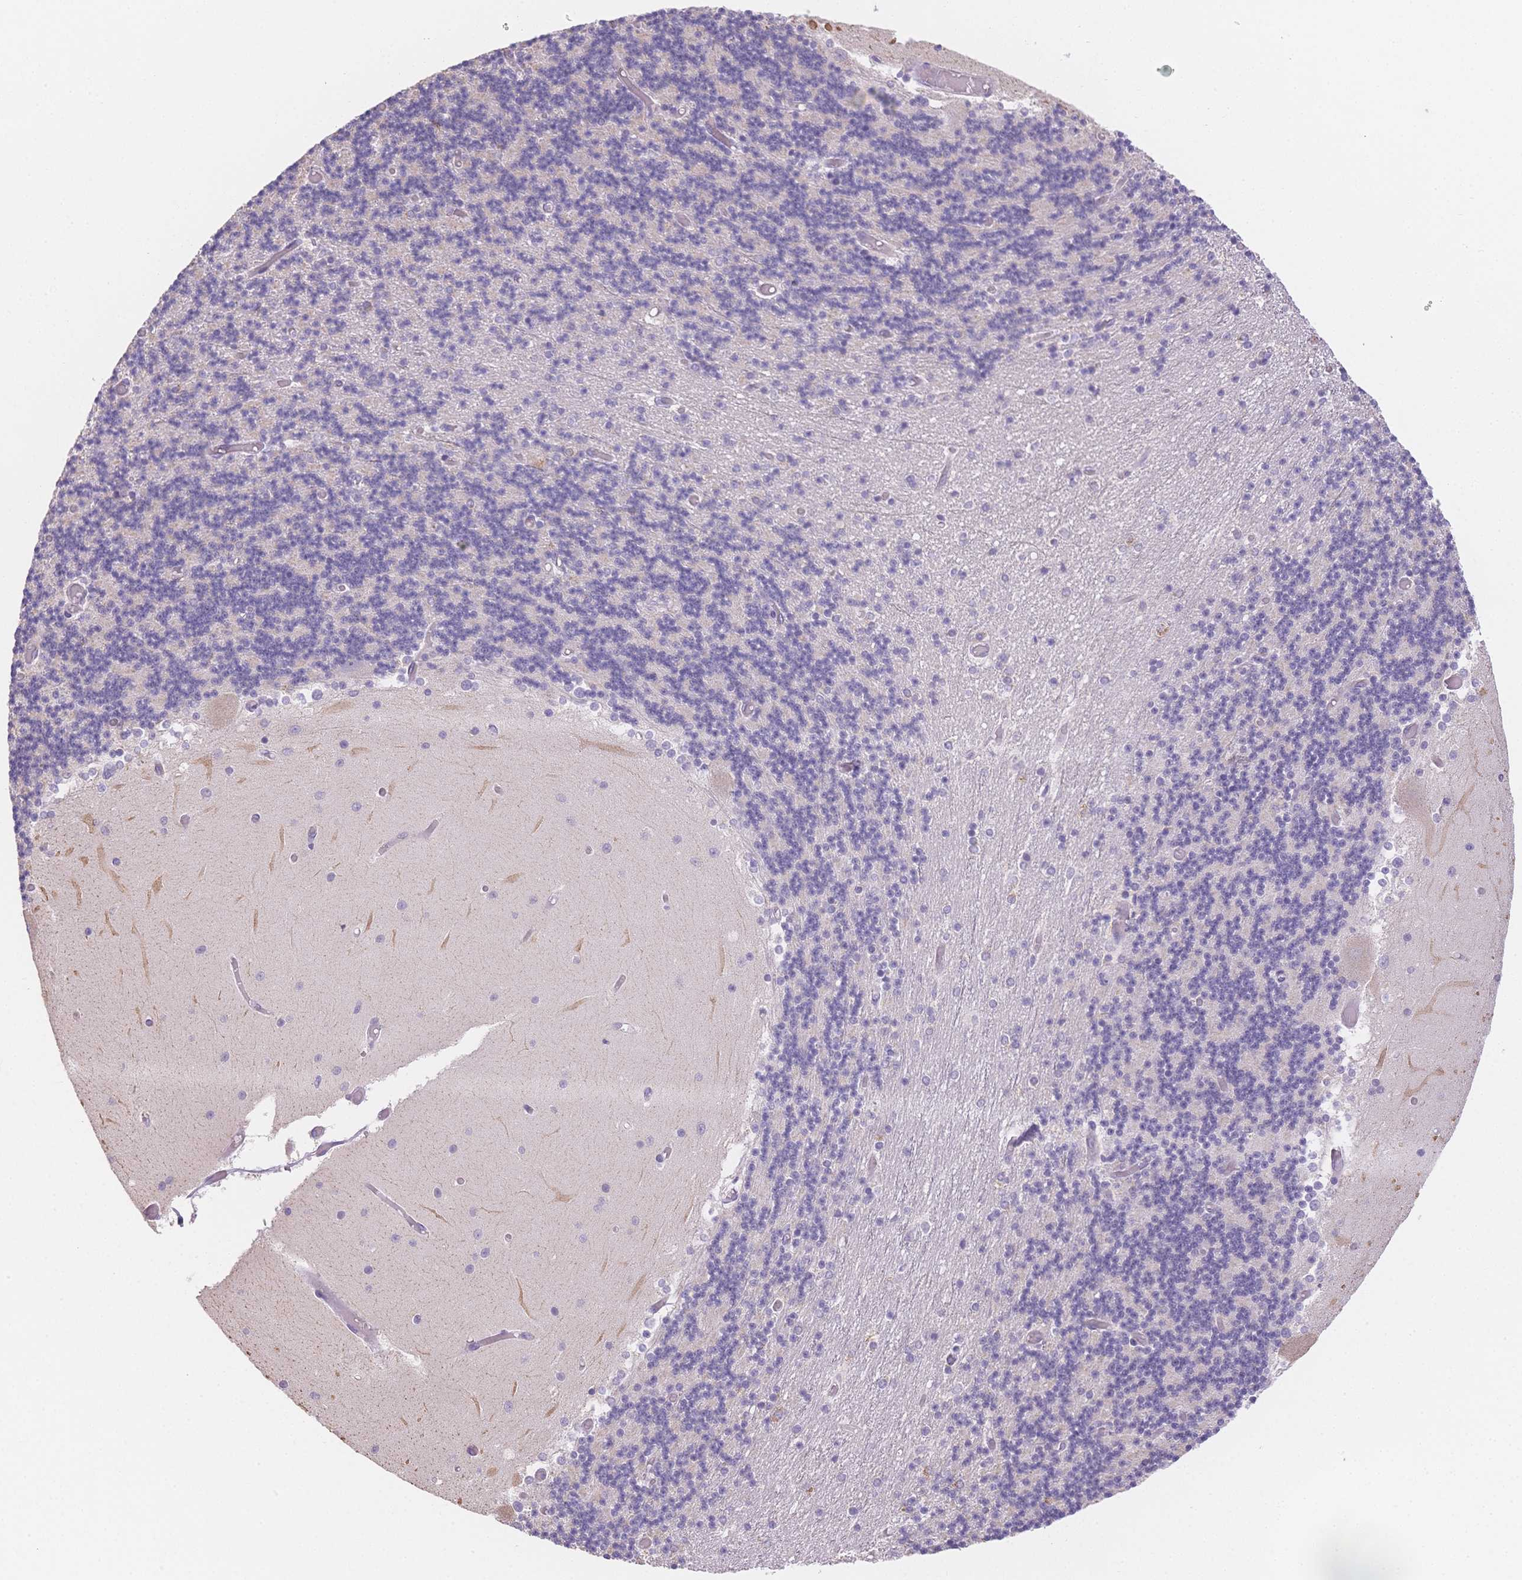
{"staining": {"intensity": "negative", "quantity": "none", "location": "none"}, "tissue": "cerebellum", "cell_type": "Cells in granular layer", "image_type": "normal", "snomed": [{"axis": "morphology", "description": "Normal tissue, NOS"}, {"axis": "topography", "description": "Cerebellum"}], "caption": "IHC histopathology image of benign cerebellum: human cerebellum stained with DAB (3,3'-diaminobenzidine) shows no significant protein expression in cells in granular layer.", "gene": "SMYD1", "patient": {"sex": "female", "age": 28}}